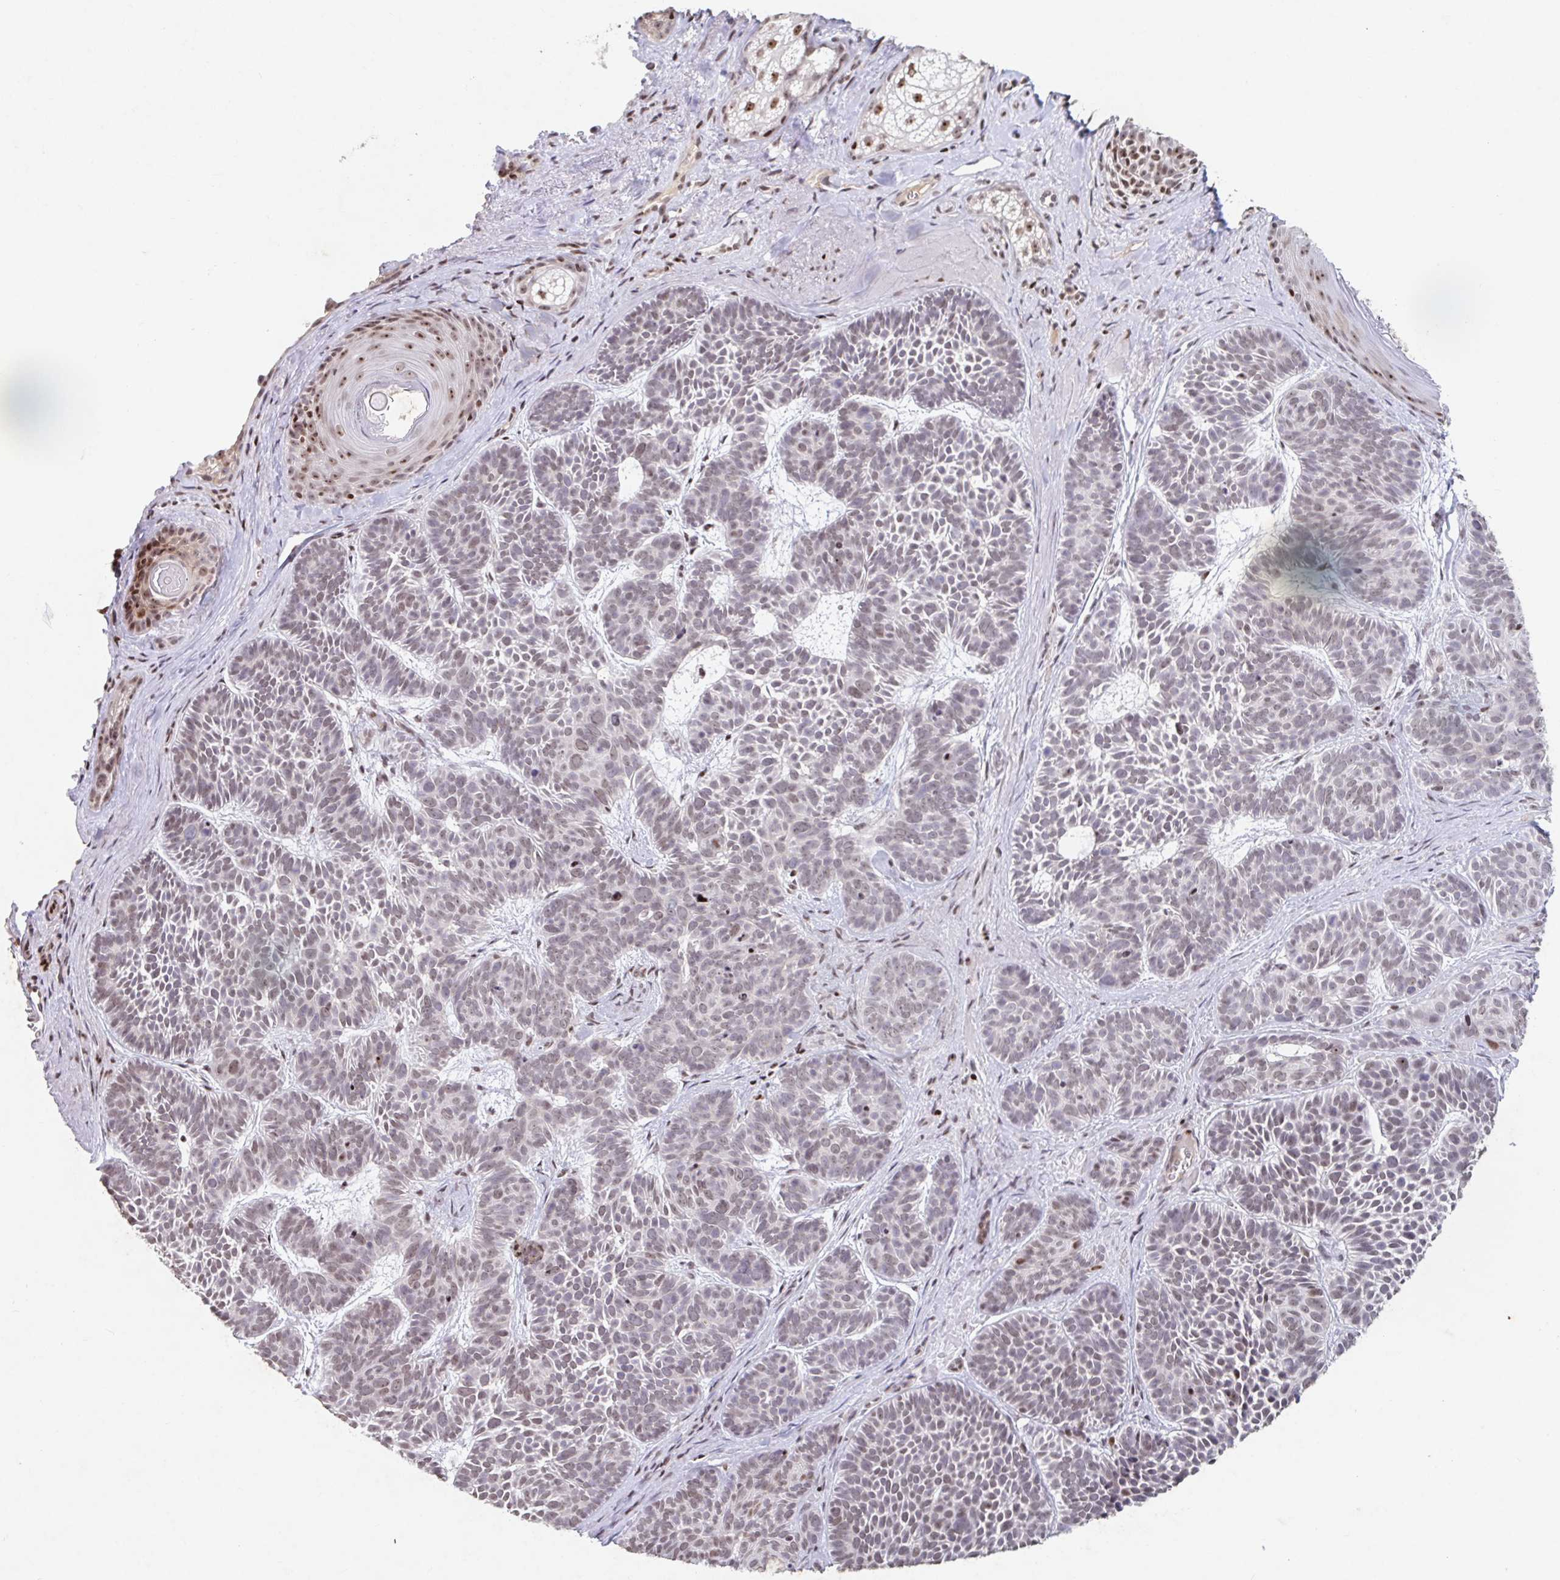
{"staining": {"intensity": "weak", "quantity": "25%-75%", "location": "nuclear"}, "tissue": "skin cancer", "cell_type": "Tumor cells", "image_type": "cancer", "snomed": [{"axis": "morphology", "description": "Basal cell carcinoma"}, {"axis": "topography", "description": "Skin"}], "caption": "An immunohistochemistry (IHC) micrograph of tumor tissue is shown. Protein staining in brown labels weak nuclear positivity in skin basal cell carcinoma within tumor cells. (brown staining indicates protein expression, while blue staining denotes nuclei).", "gene": "C19orf53", "patient": {"sex": "male", "age": 81}}